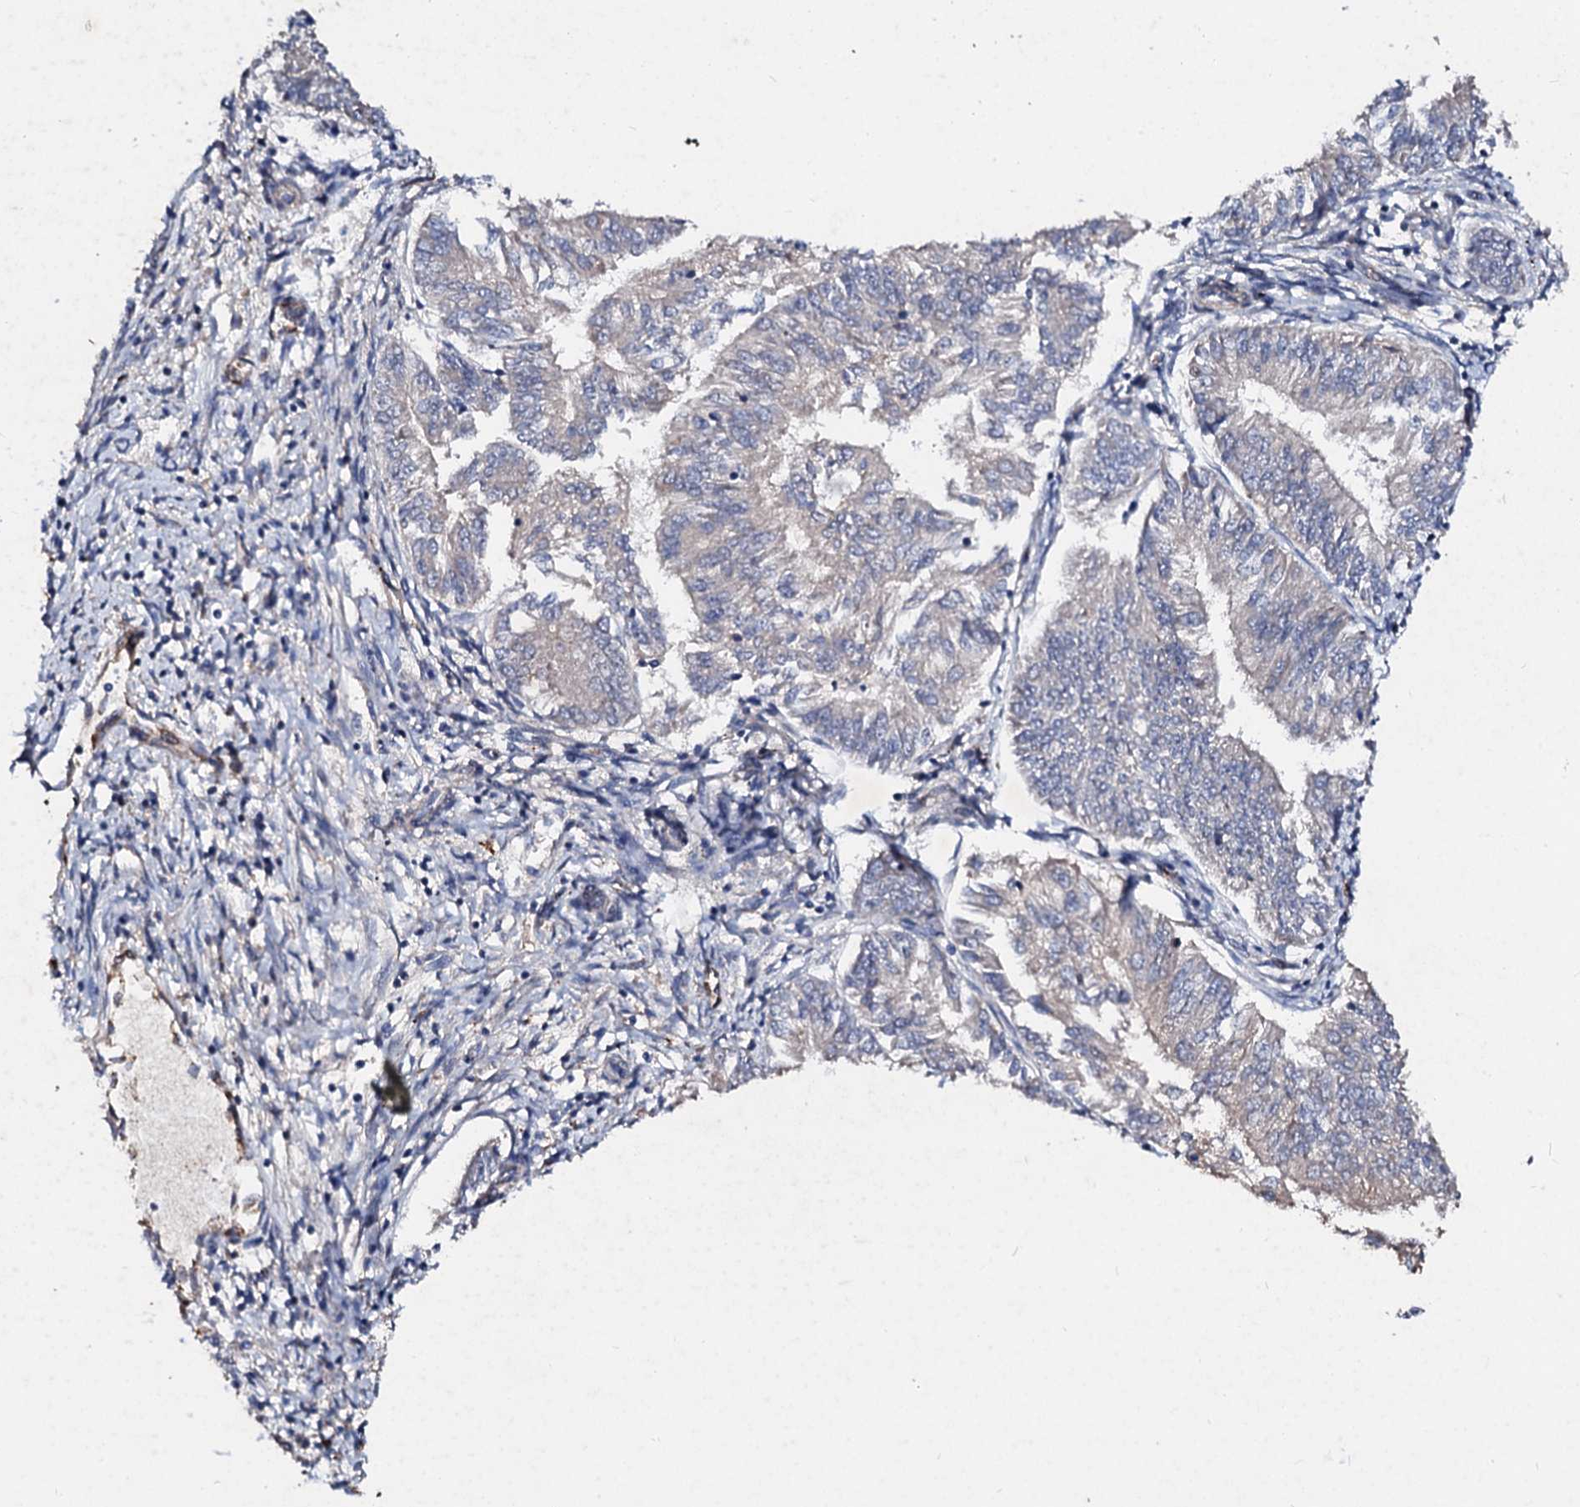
{"staining": {"intensity": "negative", "quantity": "none", "location": "none"}, "tissue": "endometrial cancer", "cell_type": "Tumor cells", "image_type": "cancer", "snomed": [{"axis": "morphology", "description": "Adenocarcinoma, NOS"}, {"axis": "topography", "description": "Endometrium"}], "caption": "Immunohistochemistry micrograph of neoplastic tissue: endometrial cancer (adenocarcinoma) stained with DAB shows no significant protein positivity in tumor cells.", "gene": "FIBIN", "patient": {"sex": "female", "age": 58}}